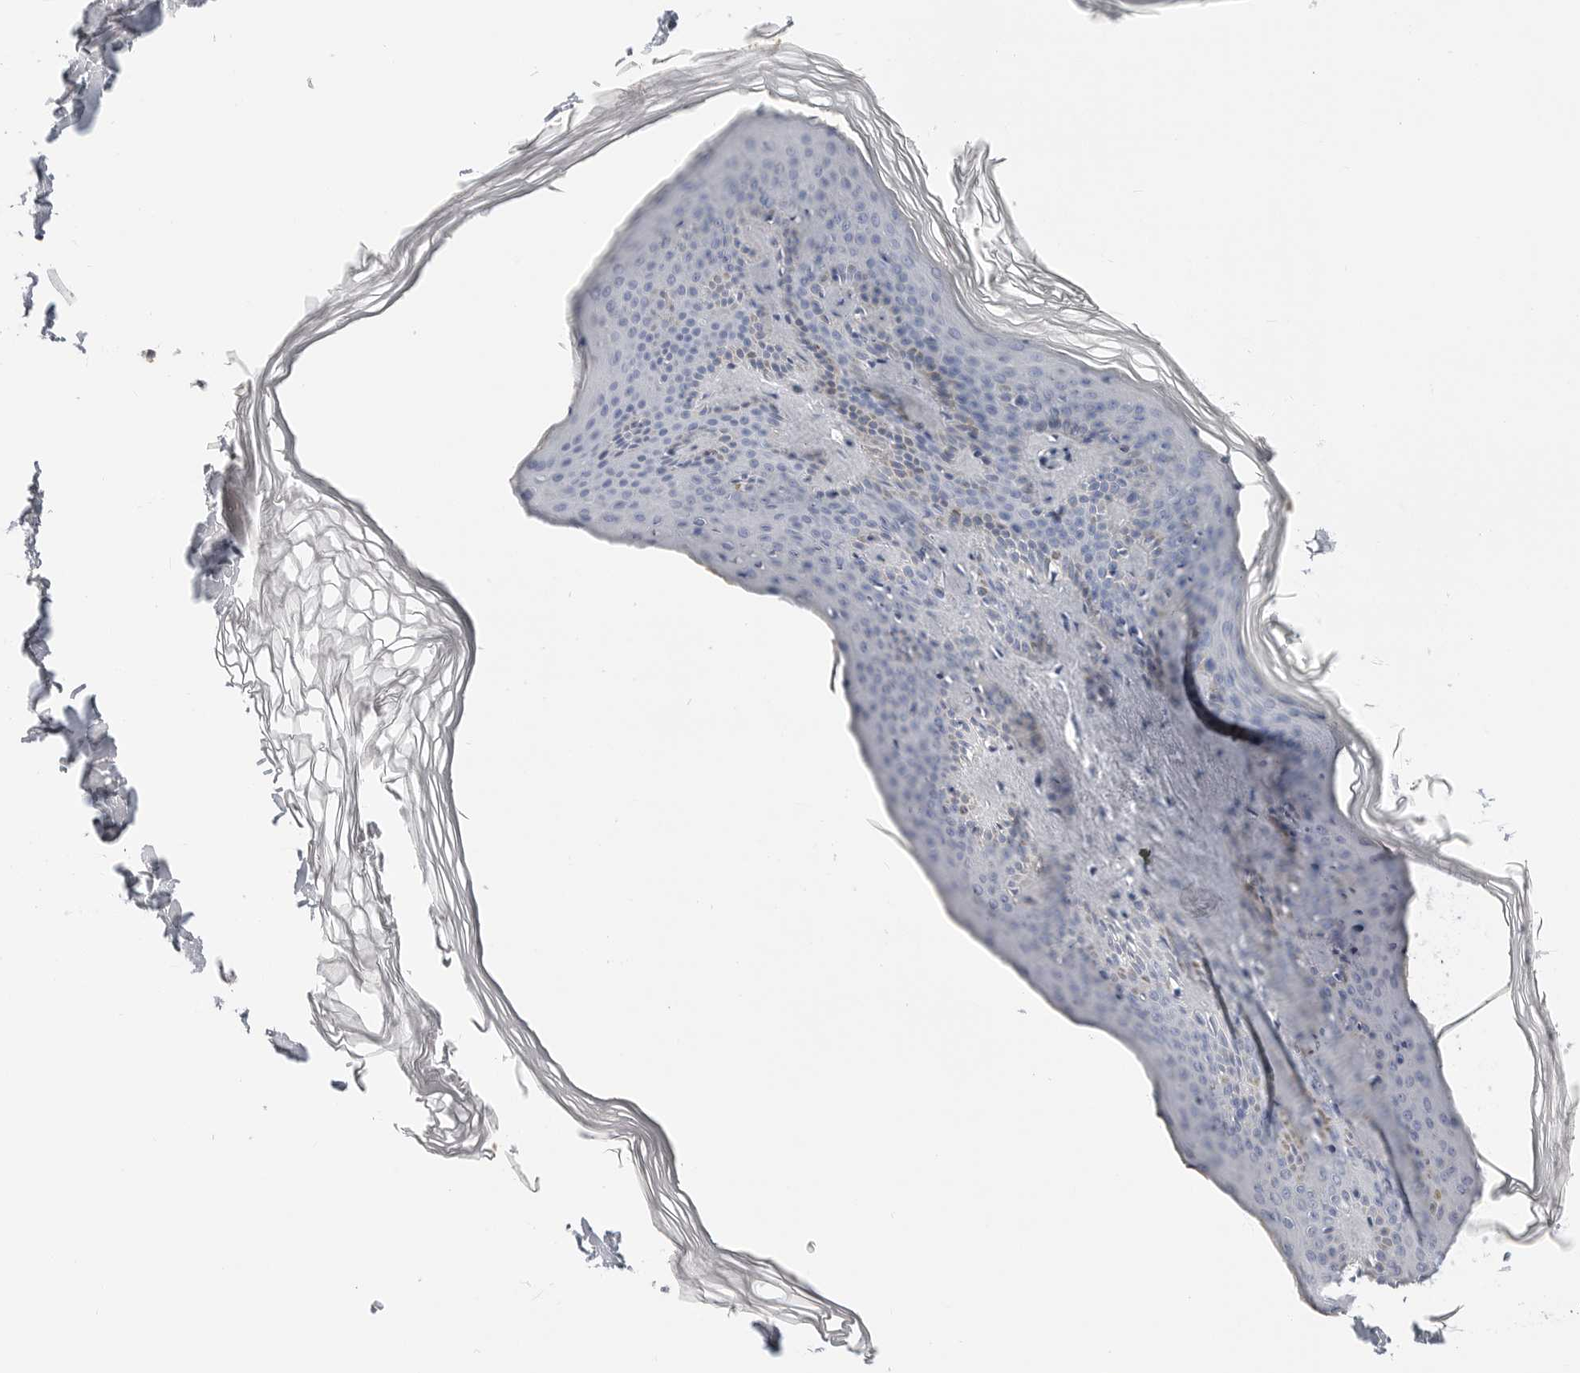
{"staining": {"intensity": "negative", "quantity": "none", "location": "none"}, "tissue": "skin", "cell_type": "Fibroblasts", "image_type": "normal", "snomed": [{"axis": "morphology", "description": "Normal tissue, NOS"}, {"axis": "topography", "description": "Skin"}], "caption": "Fibroblasts show no significant expression in normal skin. (DAB (3,3'-diaminobenzidine) immunohistochemistry (IHC) visualized using brightfield microscopy, high magnification).", "gene": "PLN", "patient": {"sex": "female", "age": 27}}